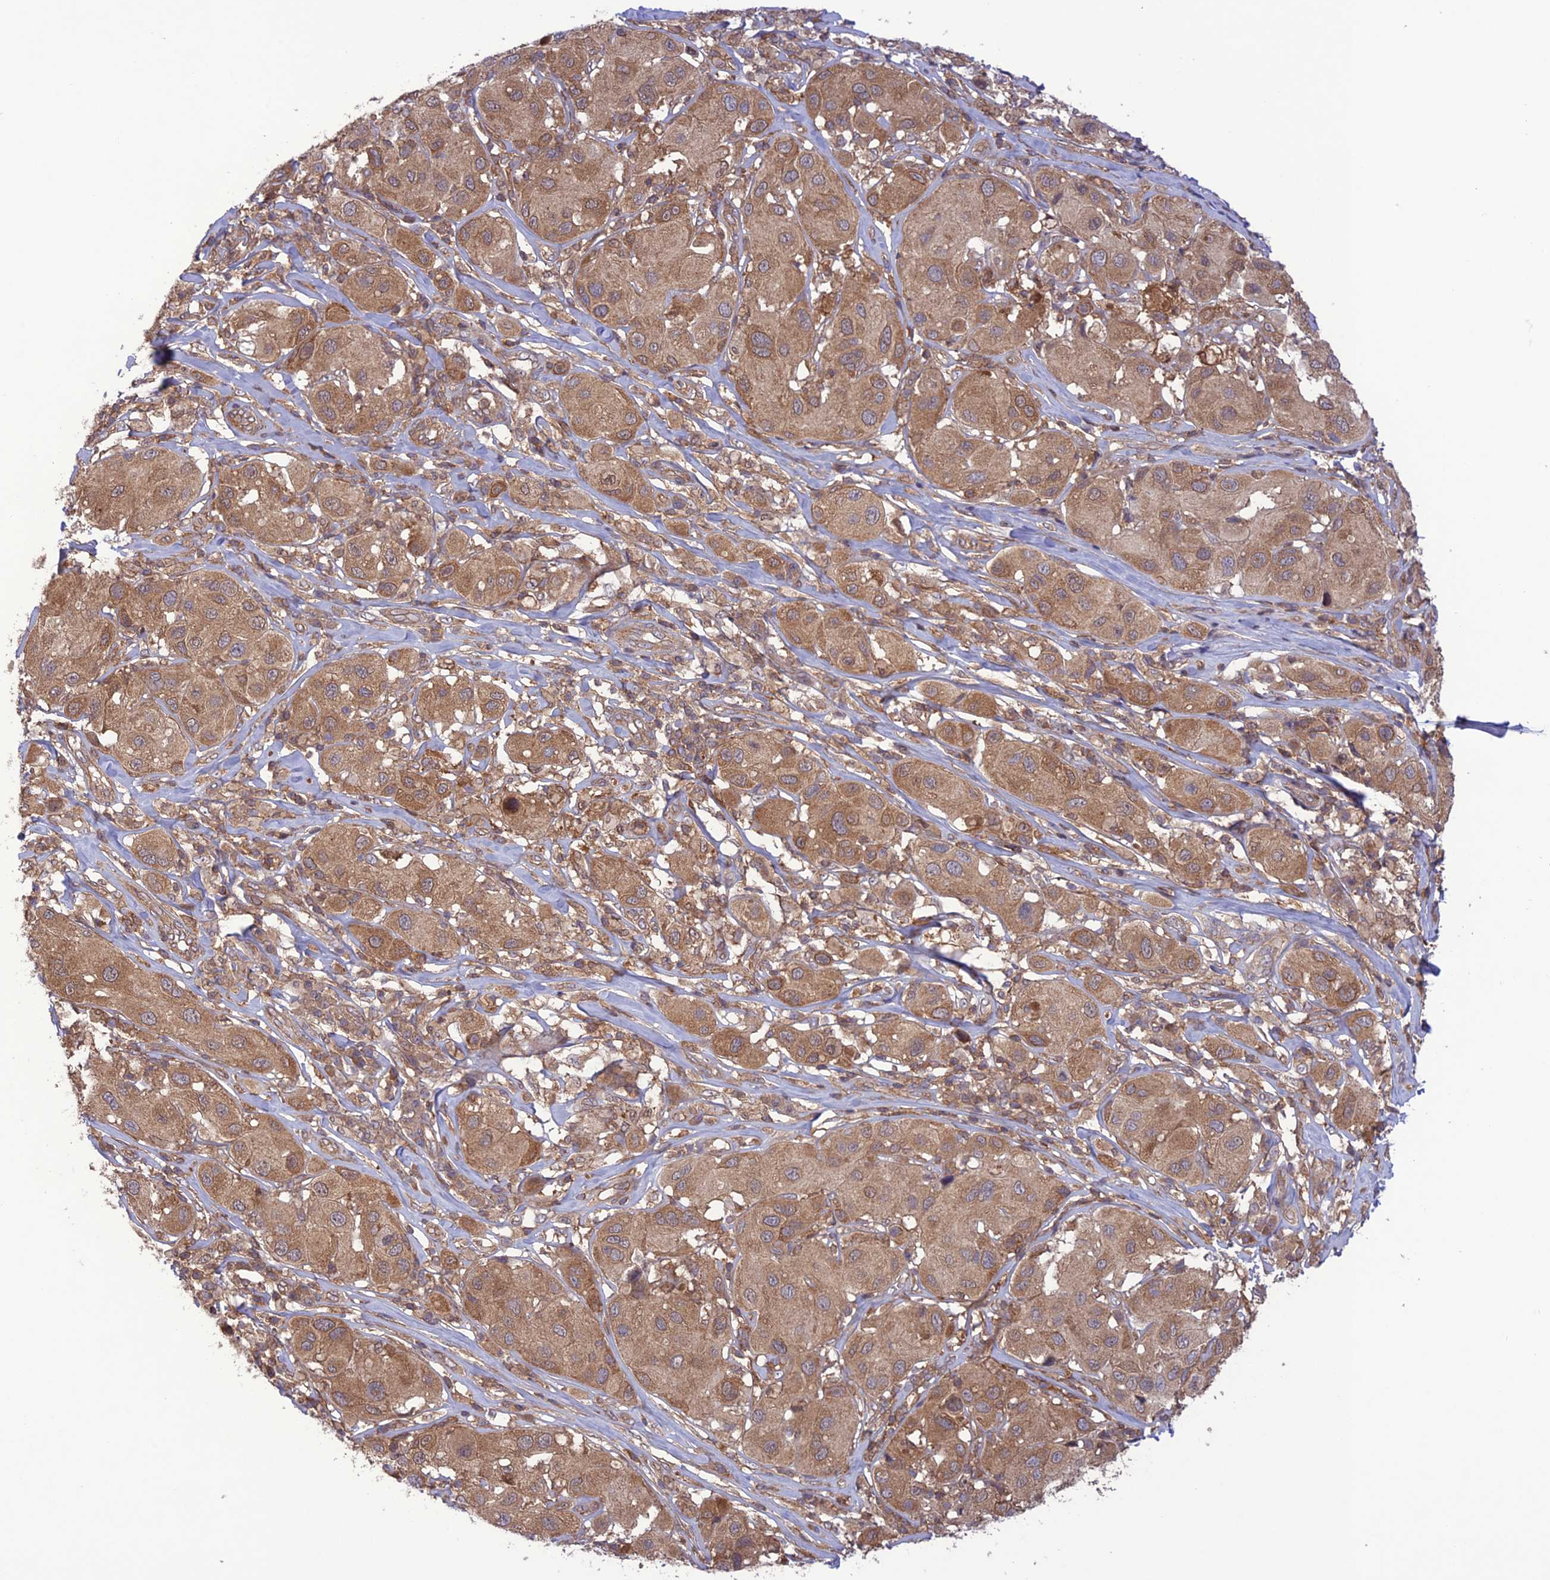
{"staining": {"intensity": "moderate", "quantity": ">75%", "location": "cytoplasmic/membranous"}, "tissue": "melanoma", "cell_type": "Tumor cells", "image_type": "cancer", "snomed": [{"axis": "morphology", "description": "Malignant melanoma, Metastatic site"}, {"axis": "topography", "description": "Skin"}], "caption": "The photomicrograph demonstrates immunohistochemical staining of malignant melanoma (metastatic site). There is moderate cytoplasmic/membranous staining is identified in approximately >75% of tumor cells.", "gene": "FCHSD1", "patient": {"sex": "male", "age": 41}}